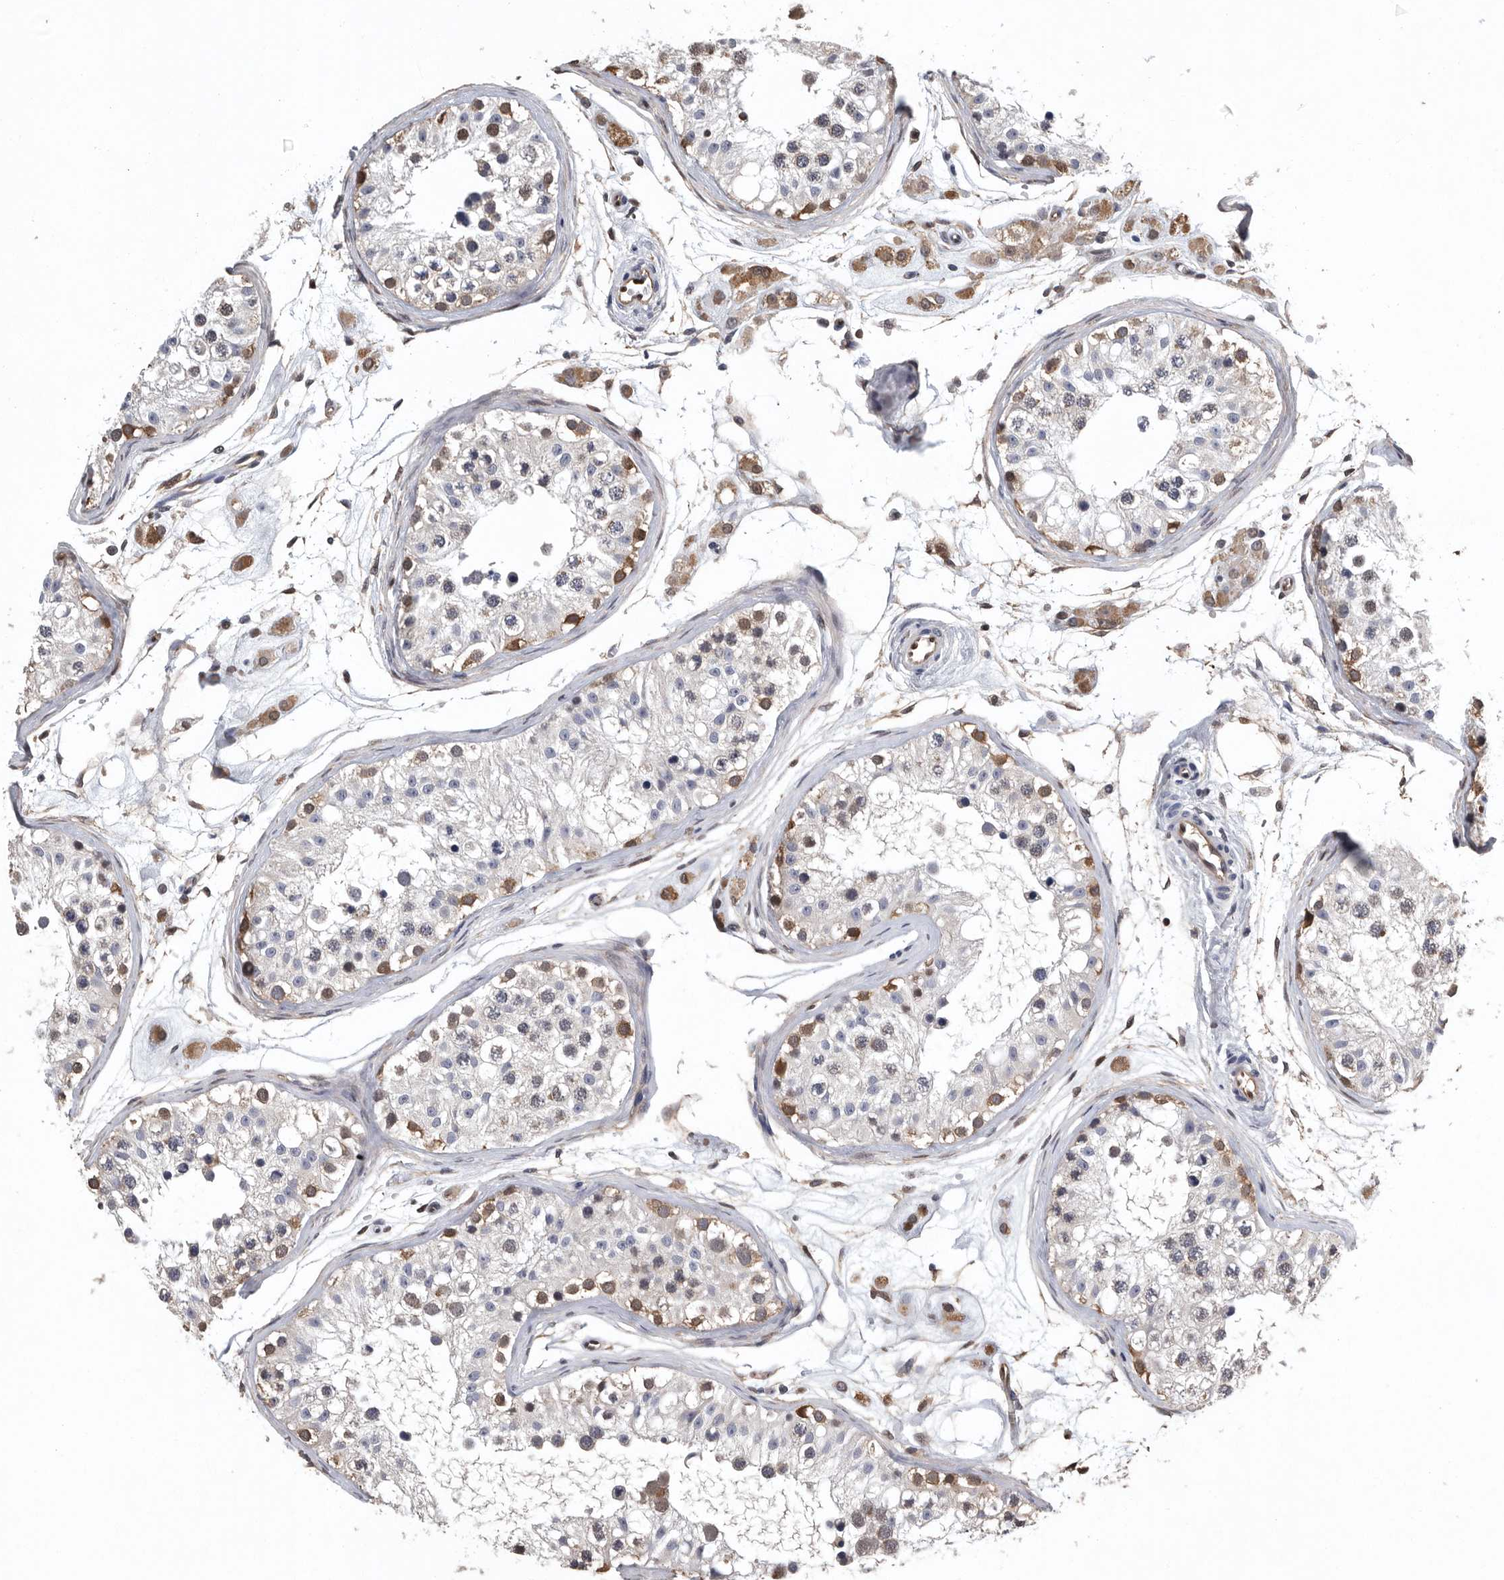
{"staining": {"intensity": "moderate", "quantity": "<25%", "location": "cytoplasmic/membranous"}, "tissue": "testis", "cell_type": "Cells in seminiferous ducts", "image_type": "normal", "snomed": [{"axis": "morphology", "description": "Normal tissue, NOS"}, {"axis": "morphology", "description": "Adenocarcinoma, metastatic, NOS"}, {"axis": "topography", "description": "Testis"}], "caption": "This is a micrograph of immunohistochemistry staining of unremarkable testis, which shows moderate staining in the cytoplasmic/membranous of cells in seminiferous ducts.", "gene": "PDCD4", "patient": {"sex": "male", "age": 26}}